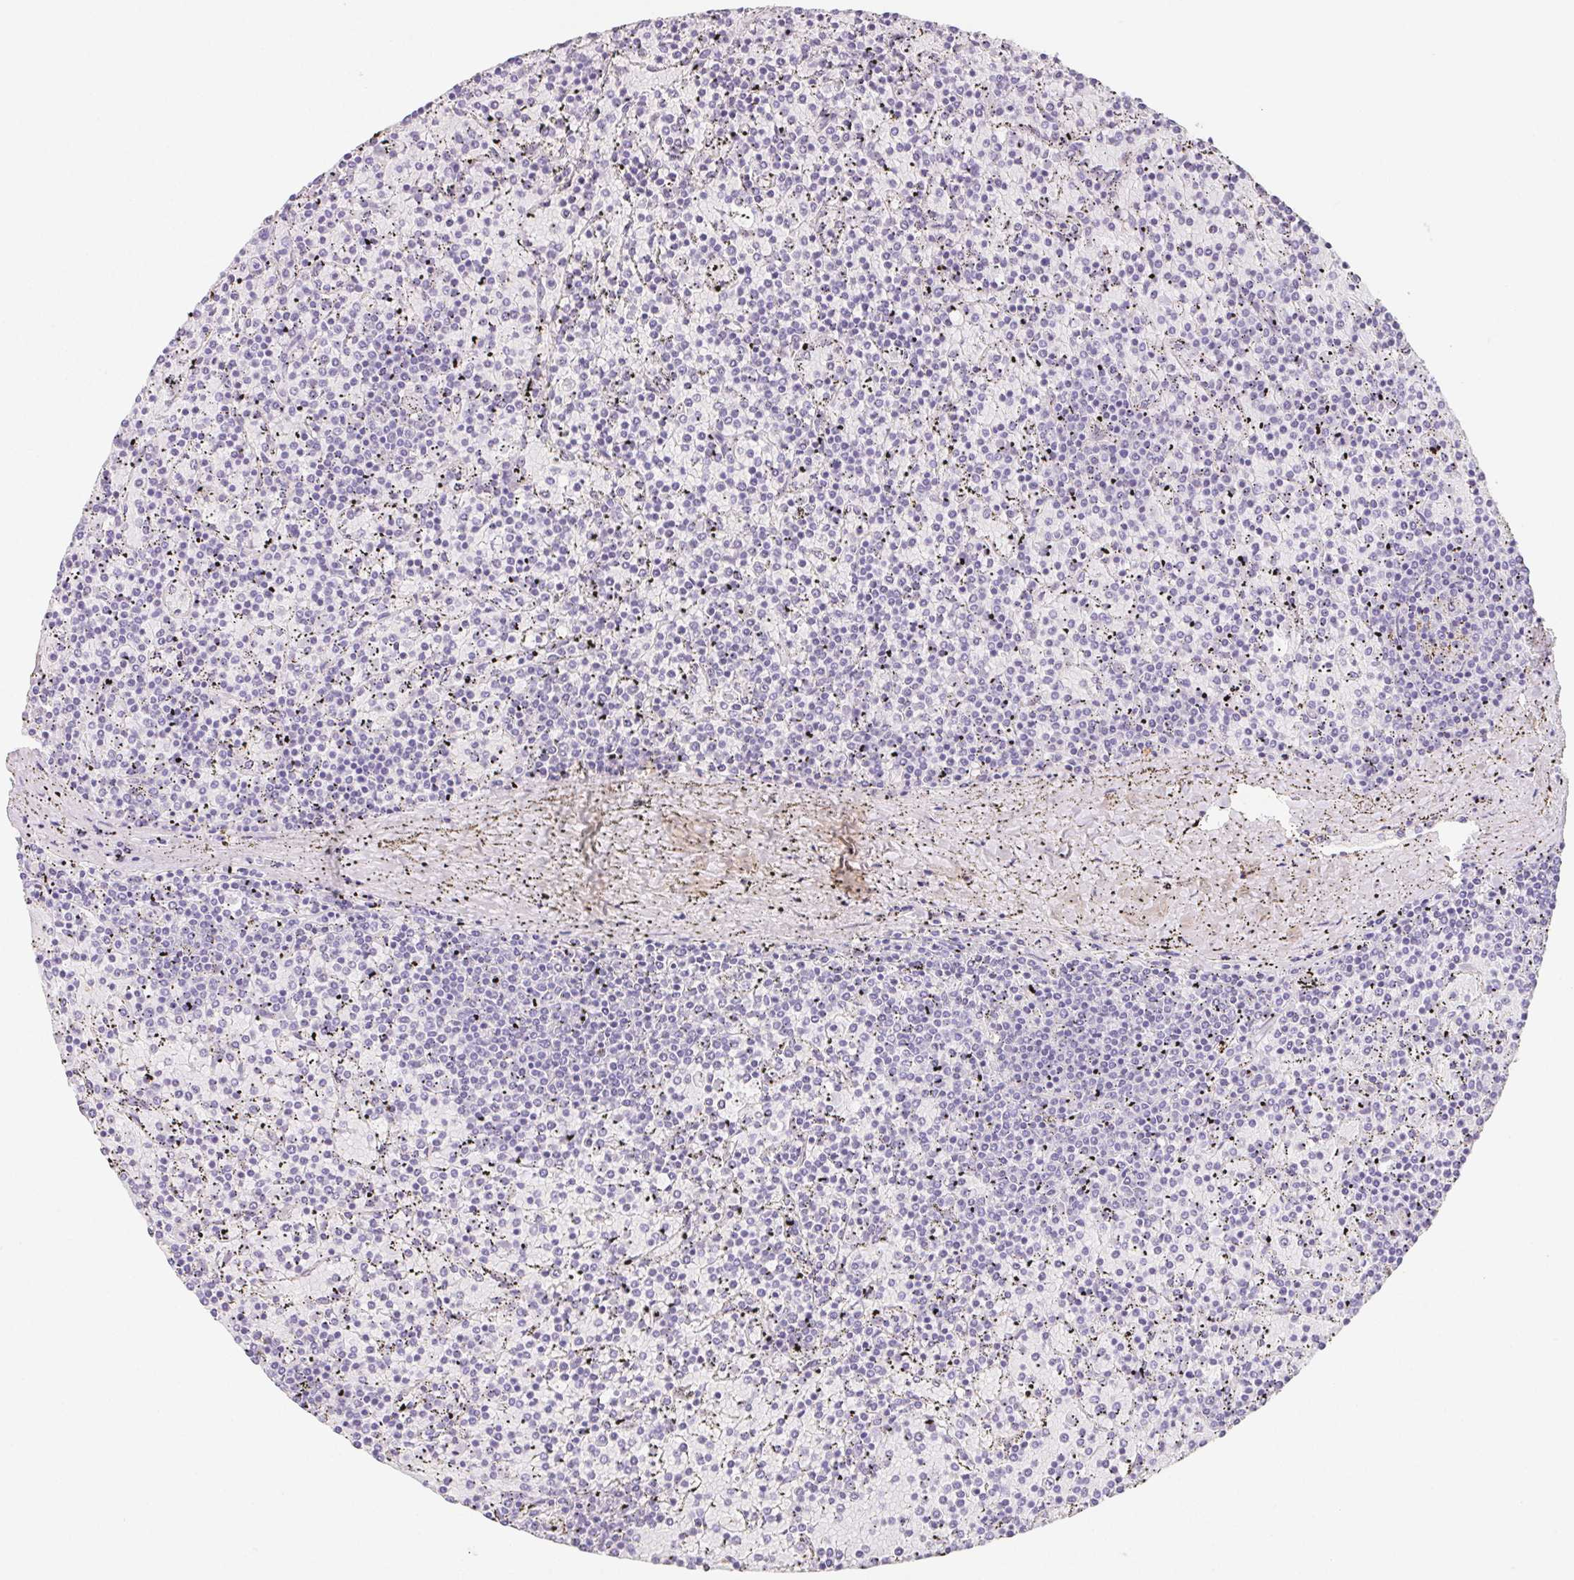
{"staining": {"intensity": "negative", "quantity": "none", "location": "none"}, "tissue": "lymphoma", "cell_type": "Tumor cells", "image_type": "cancer", "snomed": [{"axis": "morphology", "description": "Malignant lymphoma, non-Hodgkin's type, Low grade"}, {"axis": "topography", "description": "Spleen"}], "caption": "A micrograph of low-grade malignant lymphoma, non-Hodgkin's type stained for a protein displays no brown staining in tumor cells.", "gene": "ZBBX", "patient": {"sex": "female", "age": 77}}